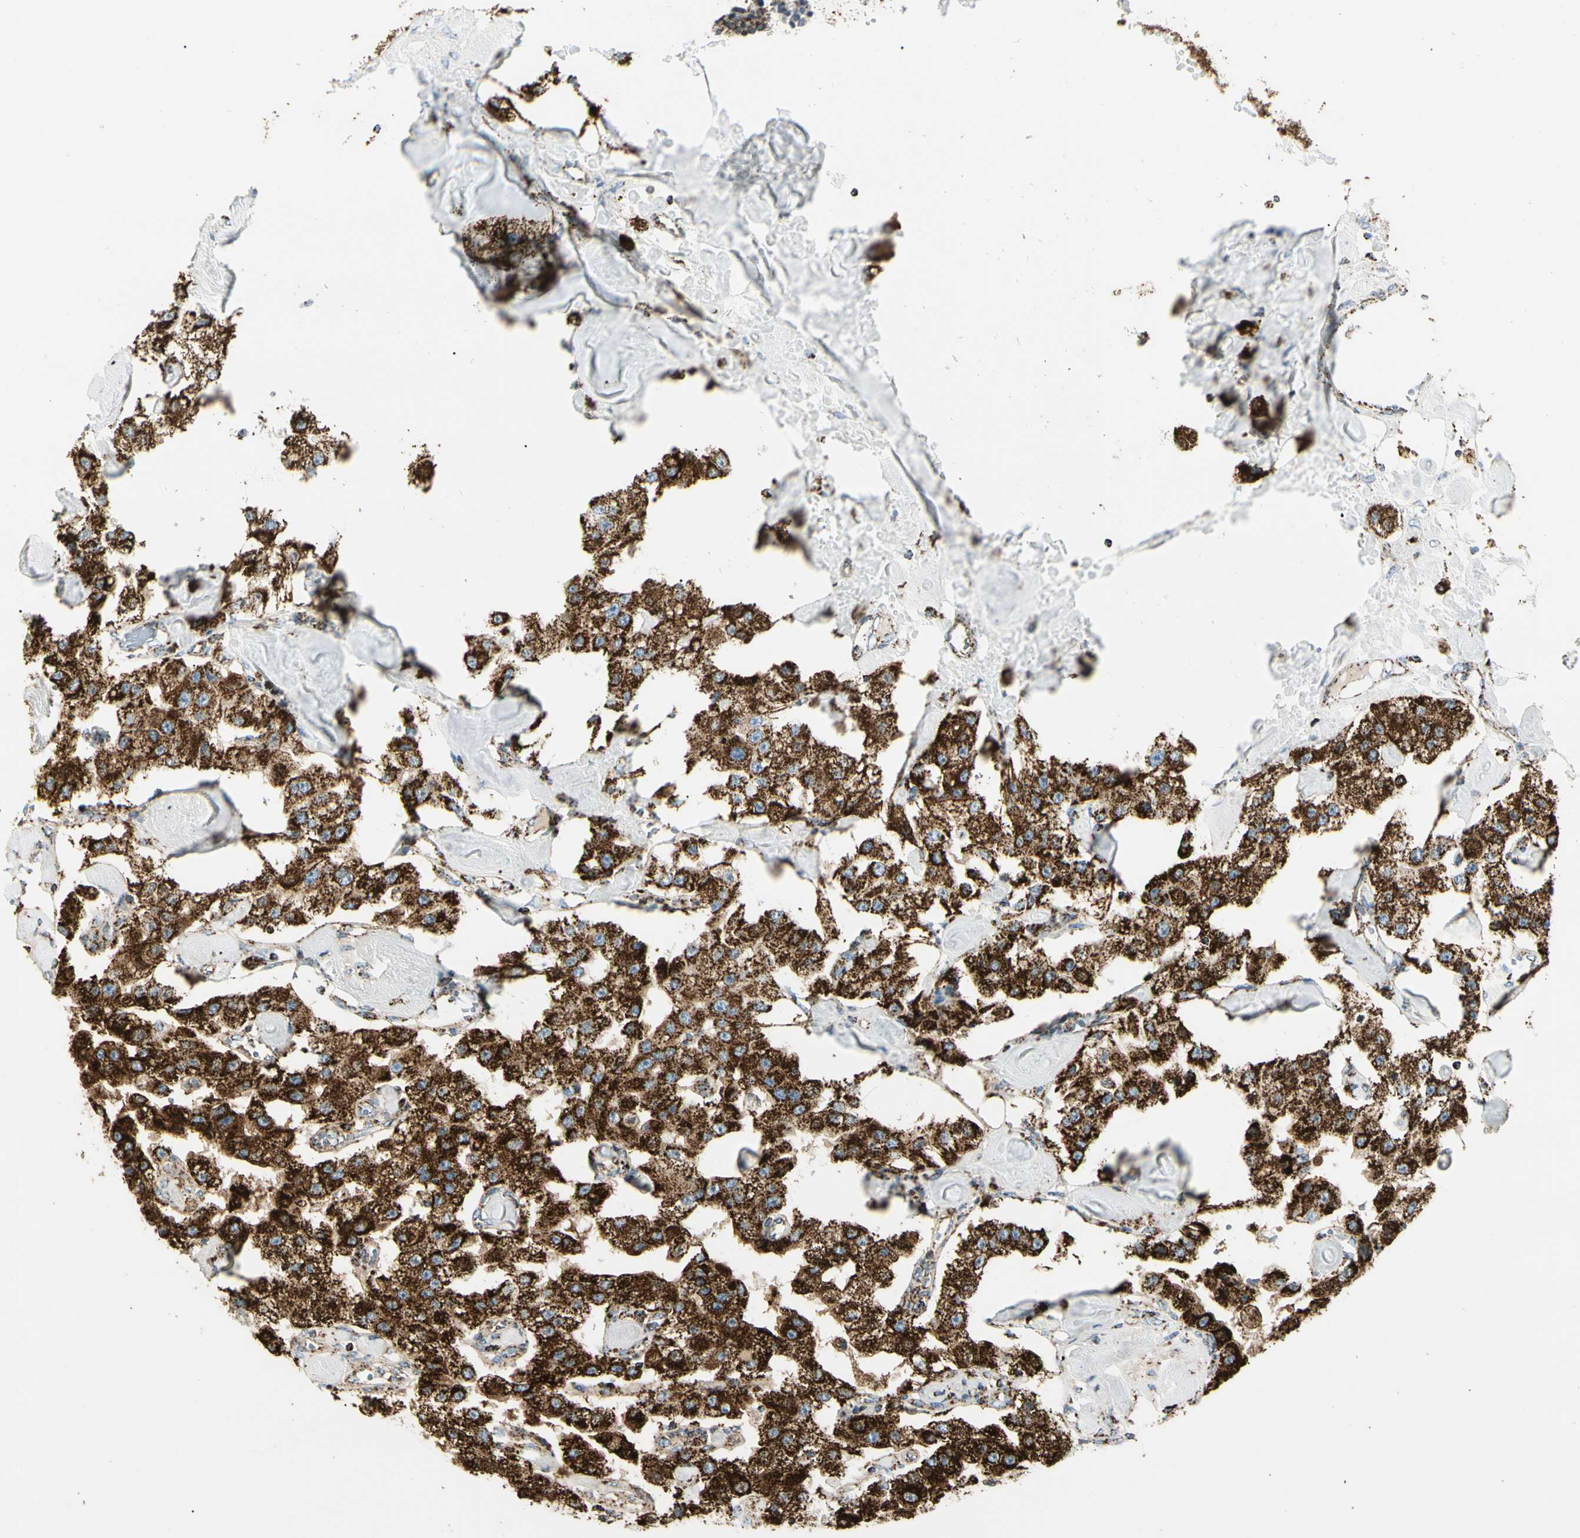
{"staining": {"intensity": "strong", "quantity": ">75%", "location": "cytoplasmic/membranous"}, "tissue": "carcinoid", "cell_type": "Tumor cells", "image_type": "cancer", "snomed": [{"axis": "morphology", "description": "Carcinoid, malignant, NOS"}, {"axis": "topography", "description": "Pancreas"}], "caption": "Immunohistochemistry histopathology image of neoplastic tissue: malignant carcinoid stained using immunohistochemistry shows high levels of strong protein expression localized specifically in the cytoplasmic/membranous of tumor cells, appearing as a cytoplasmic/membranous brown color.", "gene": "ME2", "patient": {"sex": "male", "age": 41}}